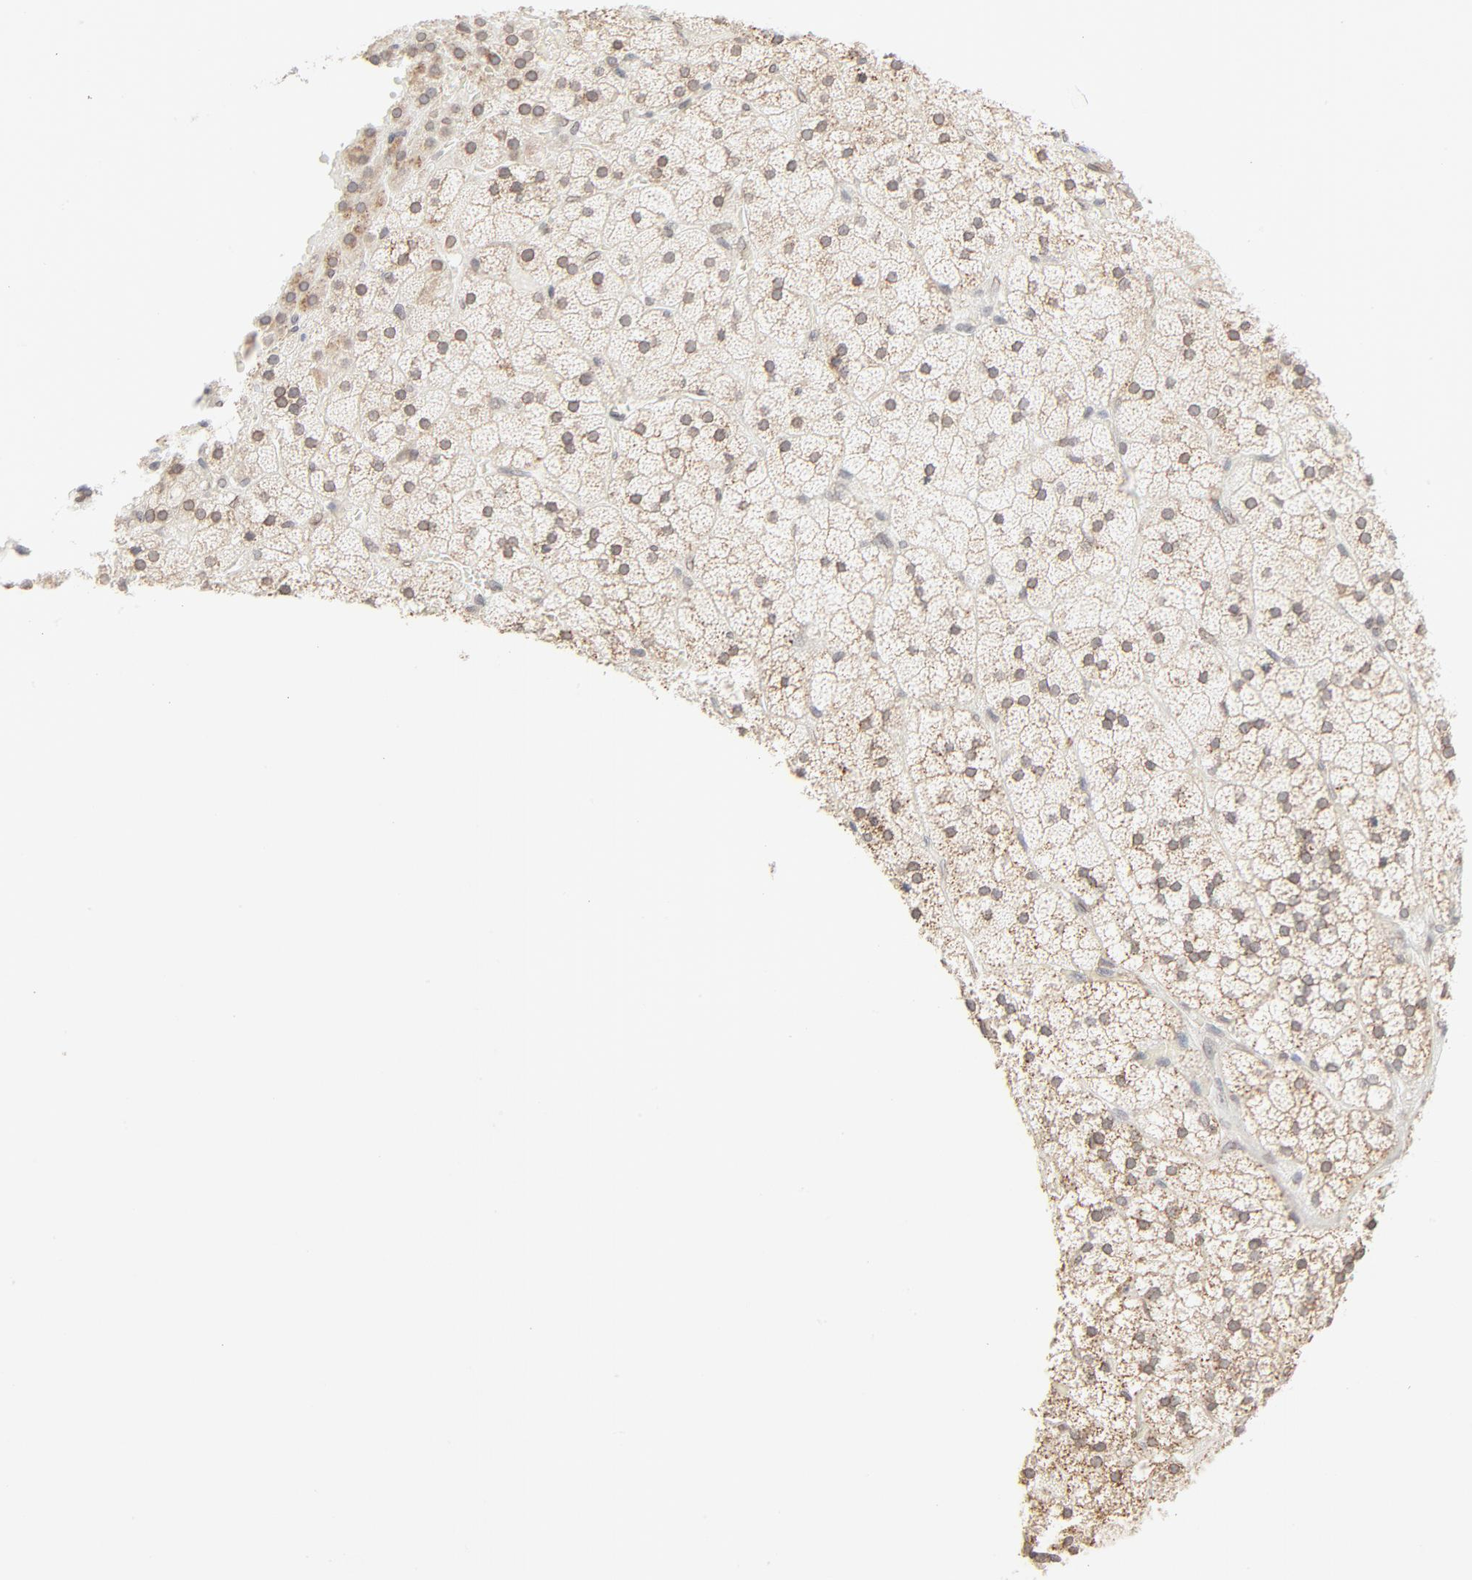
{"staining": {"intensity": "weak", "quantity": "25%-75%", "location": "cytoplasmic/membranous,nuclear"}, "tissue": "adrenal gland", "cell_type": "Glandular cells", "image_type": "normal", "snomed": [{"axis": "morphology", "description": "Normal tissue, NOS"}, {"axis": "topography", "description": "Adrenal gland"}], "caption": "Glandular cells reveal low levels of weak cytoplasmic/membranous,nuclear expression in about 25%-75% of cells in normal adrenal gland.", "gene": "MAD1L1", "patient": {"sex": "male", "age": 35}}